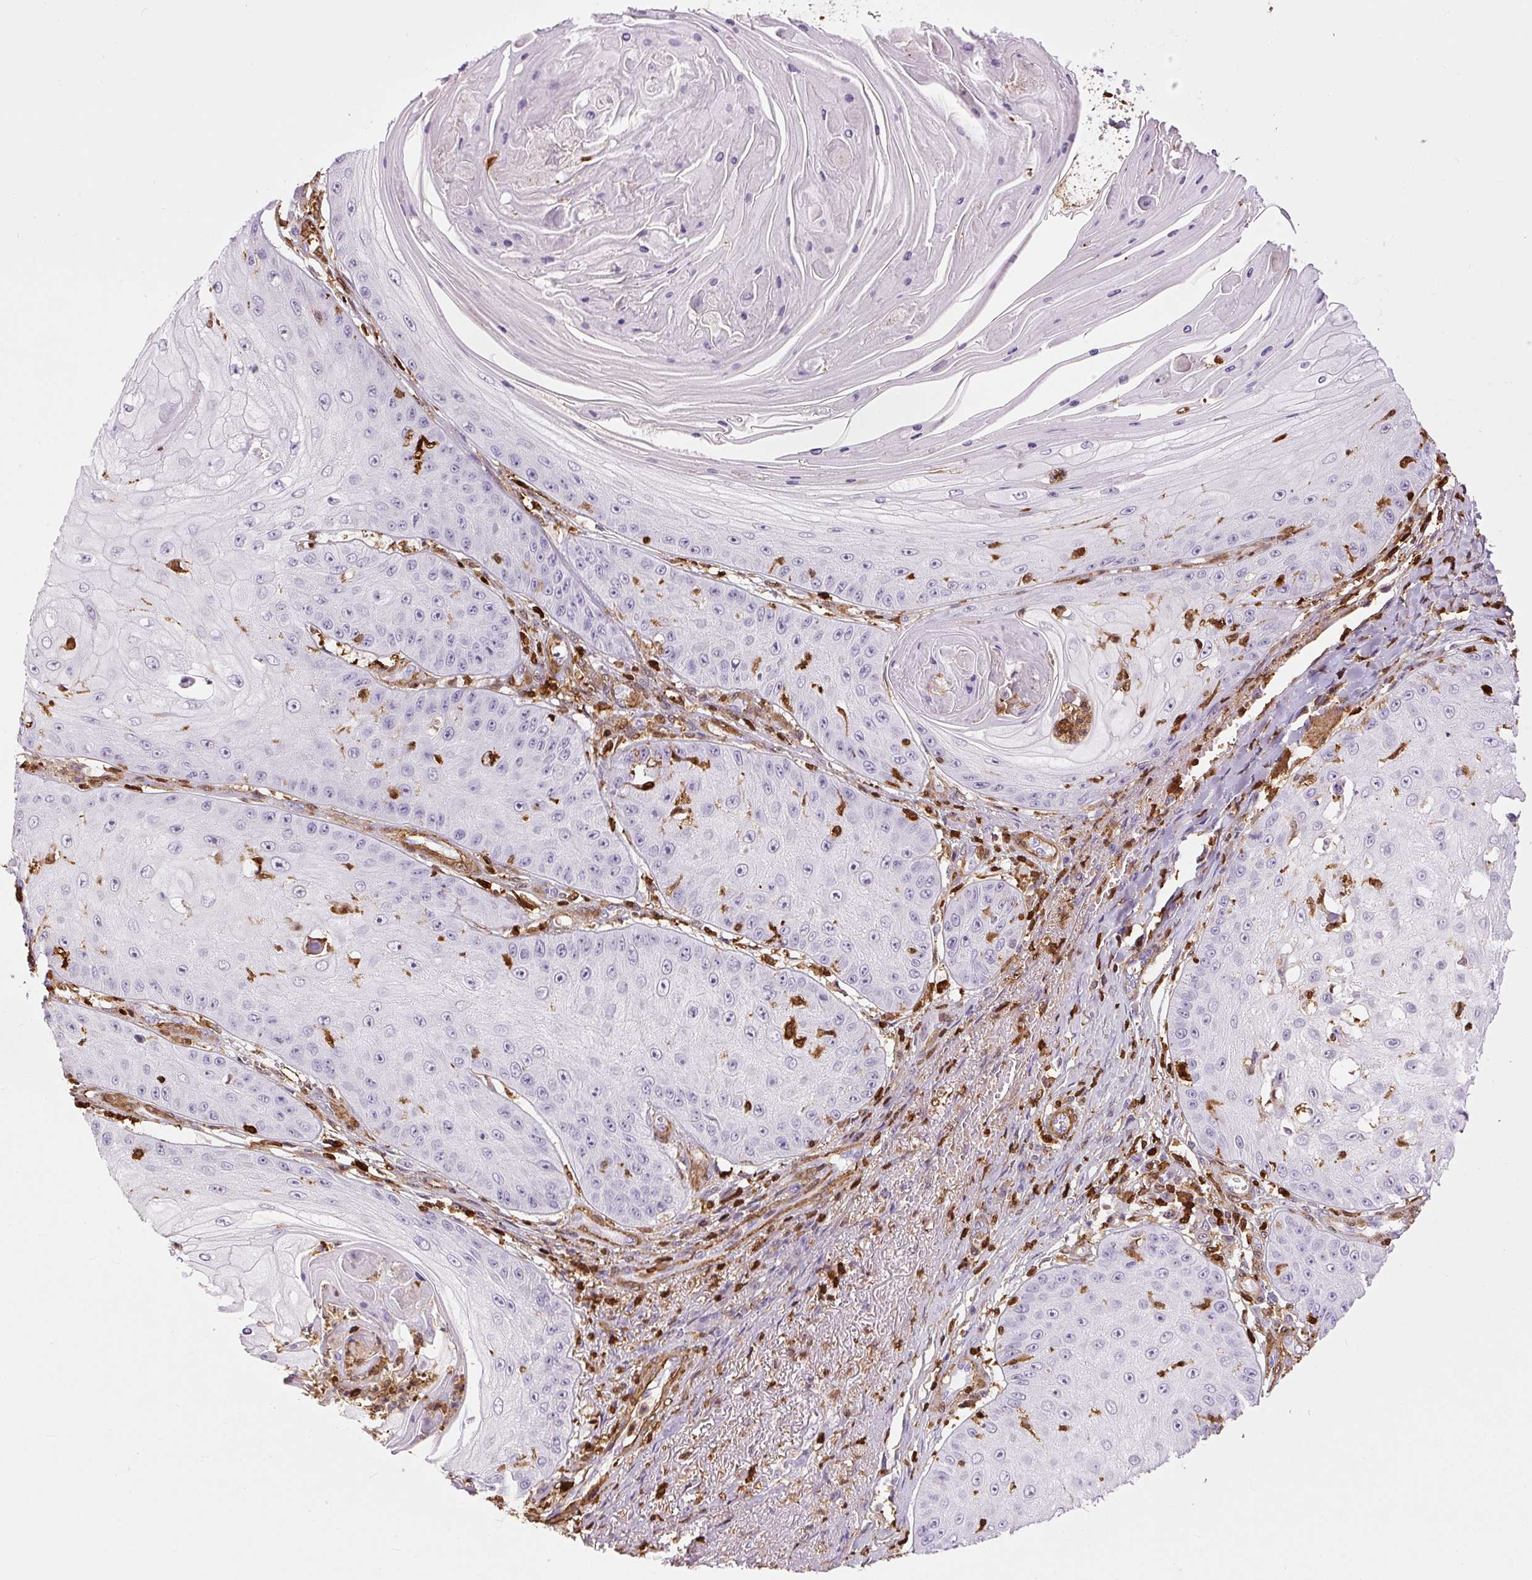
{"staining": {"intensity": "negative", "quantity": "none", "location": "none"}, "tissue": "skin cancer", "cell_type": "Tumor cells", "image_type": "cancer", "snomed": [{"axis": "morphology", "description": "Squamous cell carcinoma, NOS"}, {"axis": "topography", "description": "Skin"}], "caption": "Immunohistochemical staining of skin cancer exhibits no significant expression in tumor cells.", "gene": "S100A4", "patient": {"sex": "male", "age": 70}}